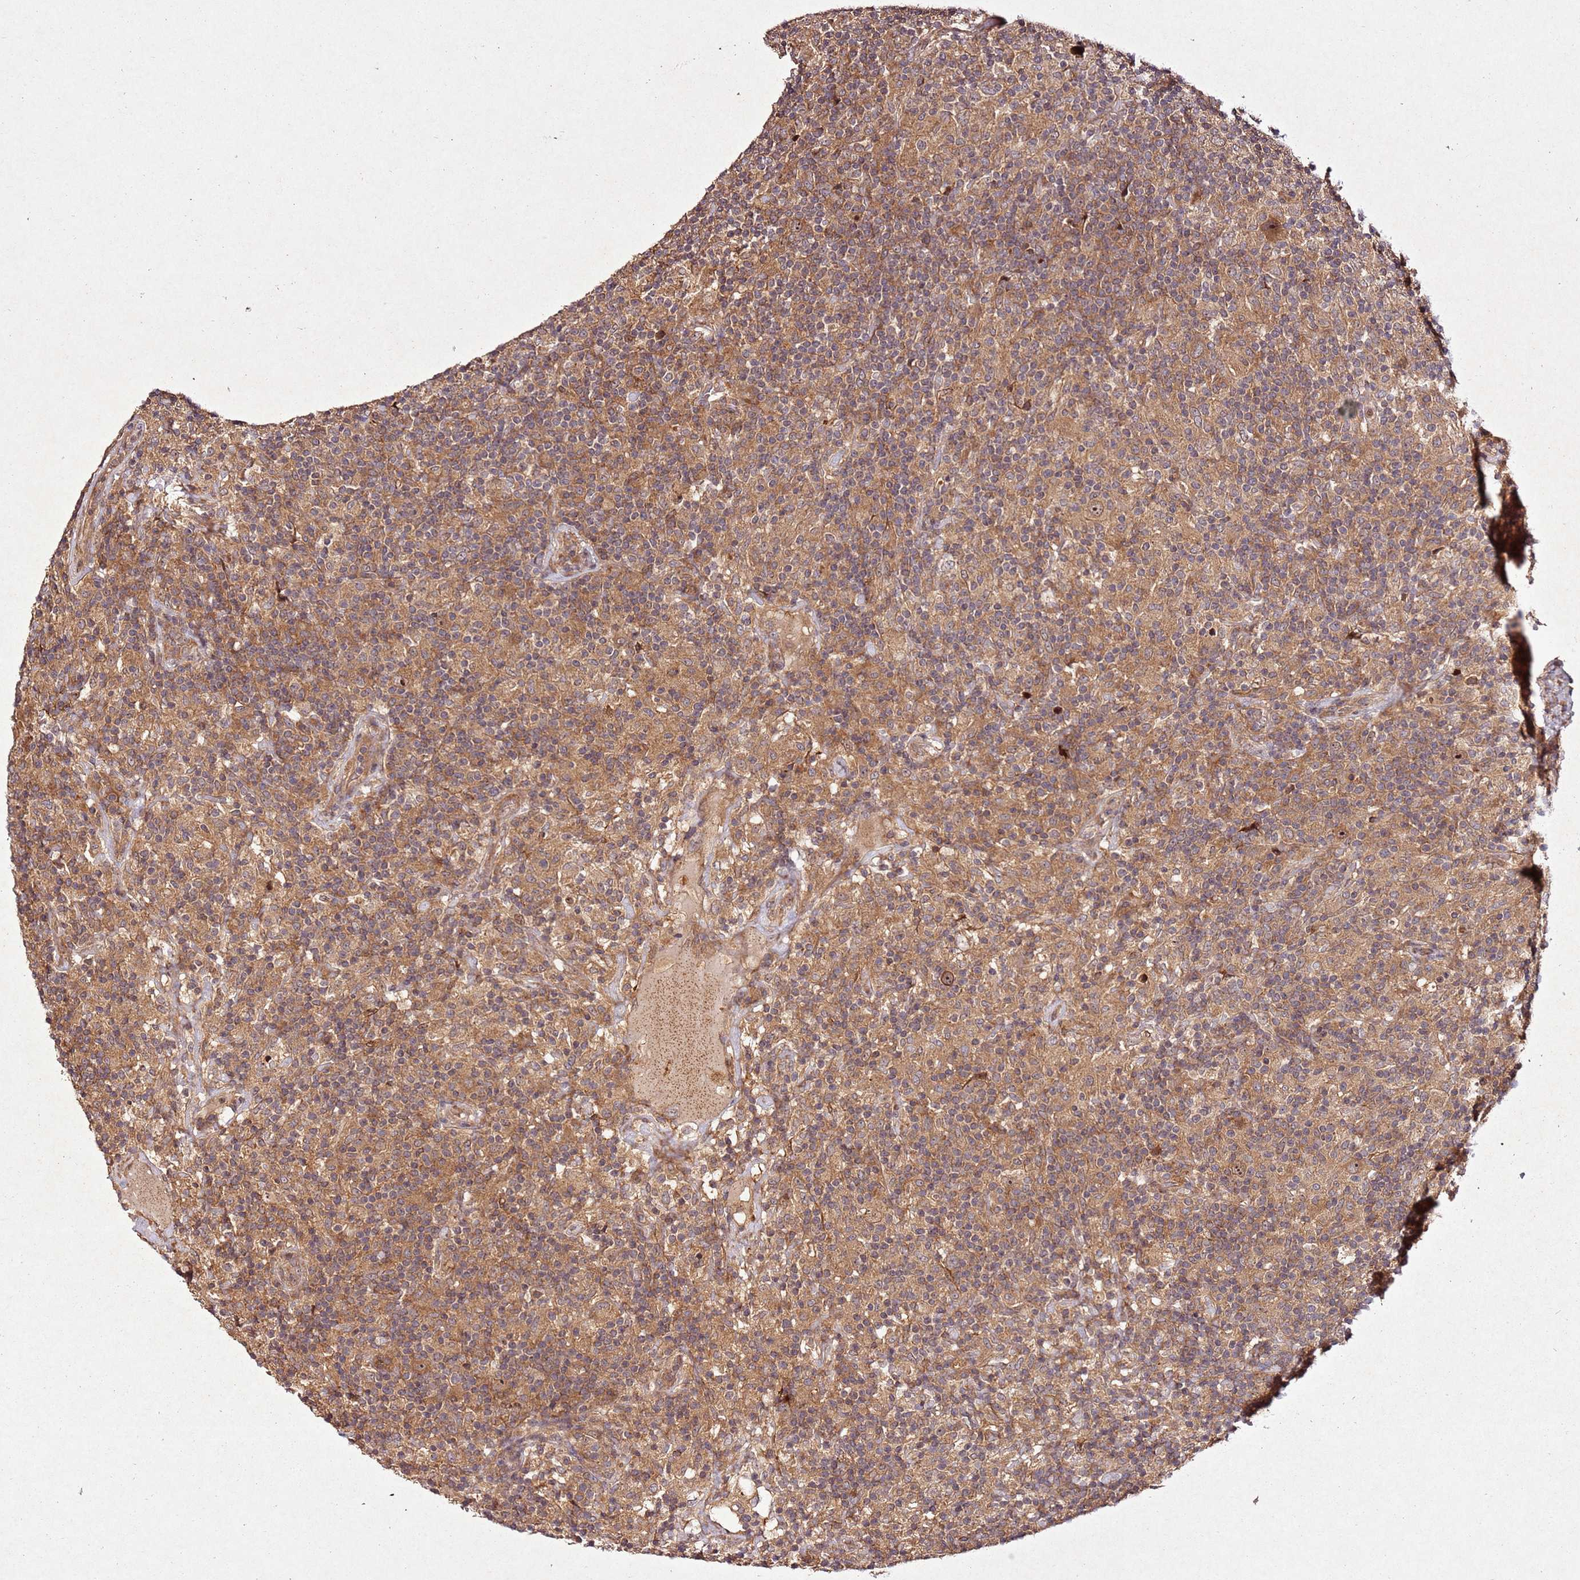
{"staining": {"intensity": "moderate", "quantity": ">75%", "location": "cytoplasmic/membranous"}, "tissue": "lymphoma", "cell_type": "Tumor cells", "image_type": "cancer", "snomed": [{"axis": "morphology", "description": "Hodgkin's disease, NOS"}, {"axis": "topography", "description": "Lymph node"}], "caption": "A medium amount of moderate cytoplasmic/membranous expression is present in about >75% of tumor cells in lymphoma tissue. (brown staining indicates protein expression, while blue staining denotes nuclei).", "gene": "PTMA", "patient": {"sex": "male", "age": 70}}